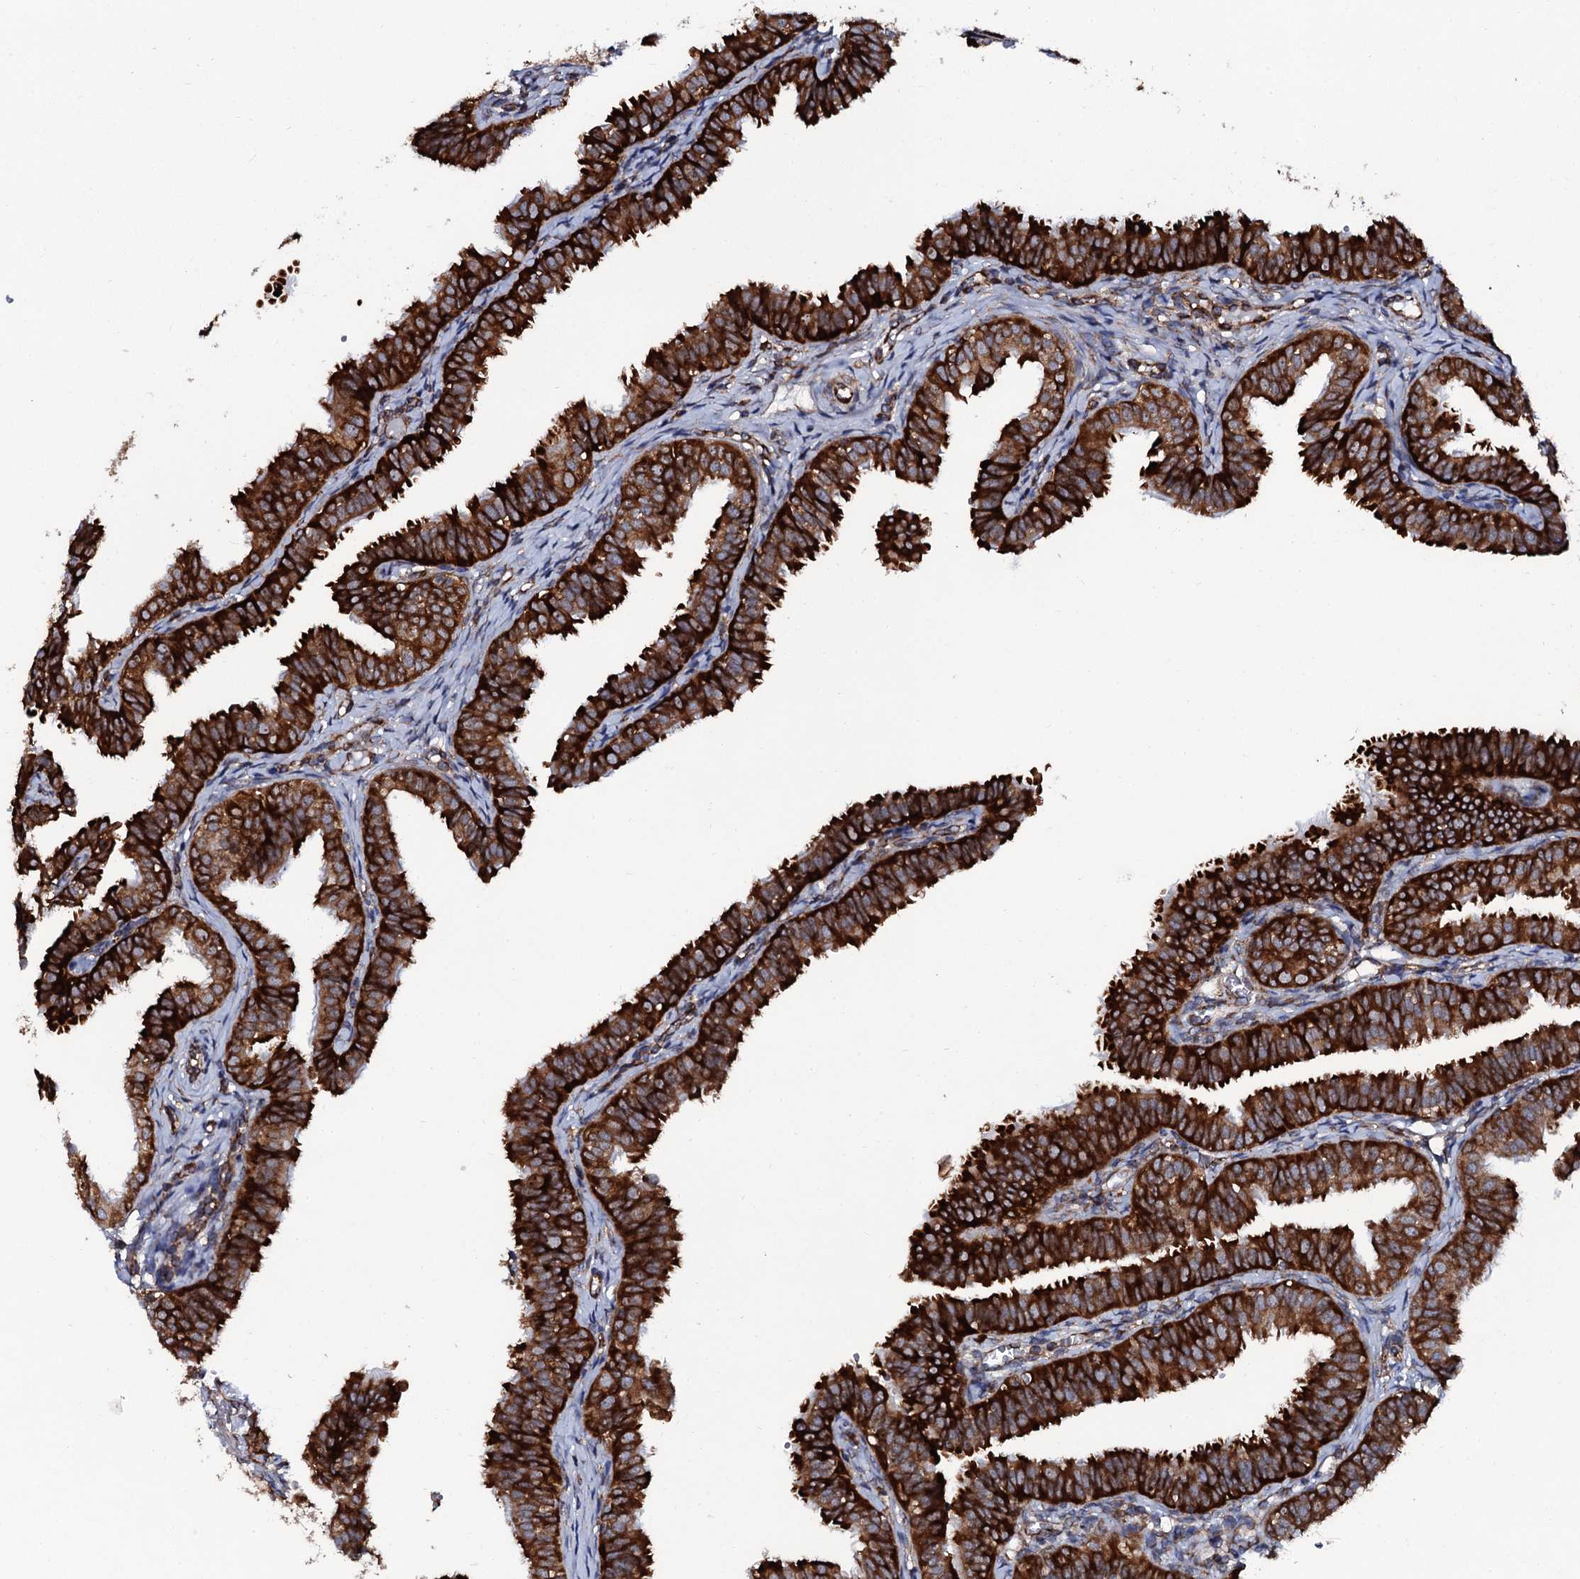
{"staining": {"intensity": "strong", "quantity": ">75%", "location": "cytoplasmic/membranous"}, "tissue": "fallopian tube", "cell_type": "Glandular cells", "image_type": "normal", "snomed": [{"axis": "morphology", "description": "Normal tissue, NOS"}, {"axis": "topography", "description": "Fallopian tube"}], "caption": "Immunohistochemistry (IHC) photomicrograph of benign fallopian tube stained for a protein (brown), which exhibits high levels of strong cytoplasmic/membranous positivity in approximately >75% of glandular cells.", "gene": "SPTY2D1", "patient": {"sex": "female", "age": 35}}